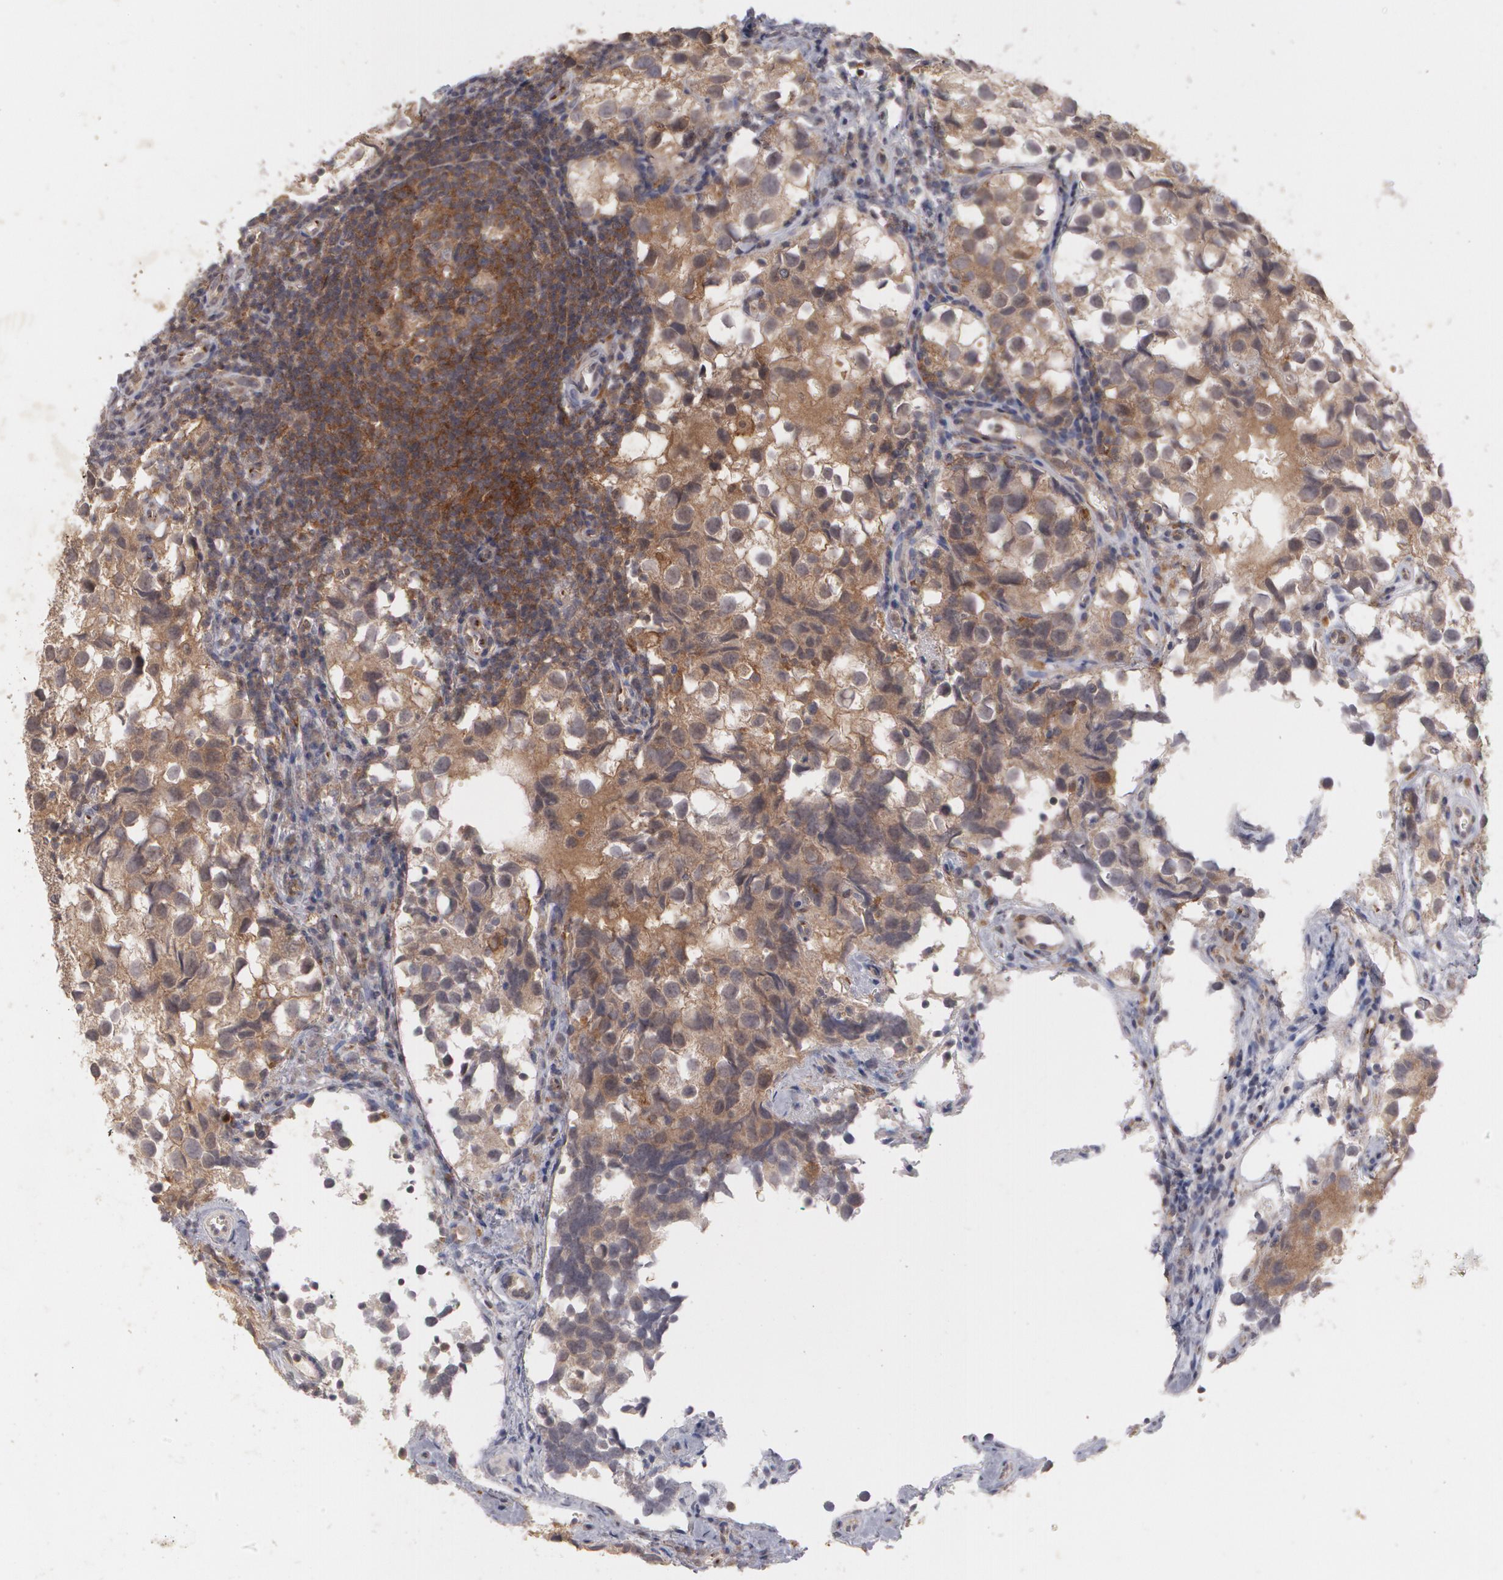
{"staining": {"intensity": "moderate", "quantity": ">75%", "location": "cytoplasmic/membranous"}, "tissue": "testis cancer", "cell_type": "Tumor cells", "image_type": "cancer", "snomed": [{"axis": "morphology", "description": "Seminoma, NOS"}, {"axis": "topography", "description": "Testis"}], "caption": "Tumor cells demonstrate moderate cytoplasmic/membranous staining in approximately >75% of cells in testis cancer (seminoma). Ihc stains the protein of interest in brown and the nuclei are stained blue.", "gene": "HTT", "patient": {"sex": "male", "age": 39}}